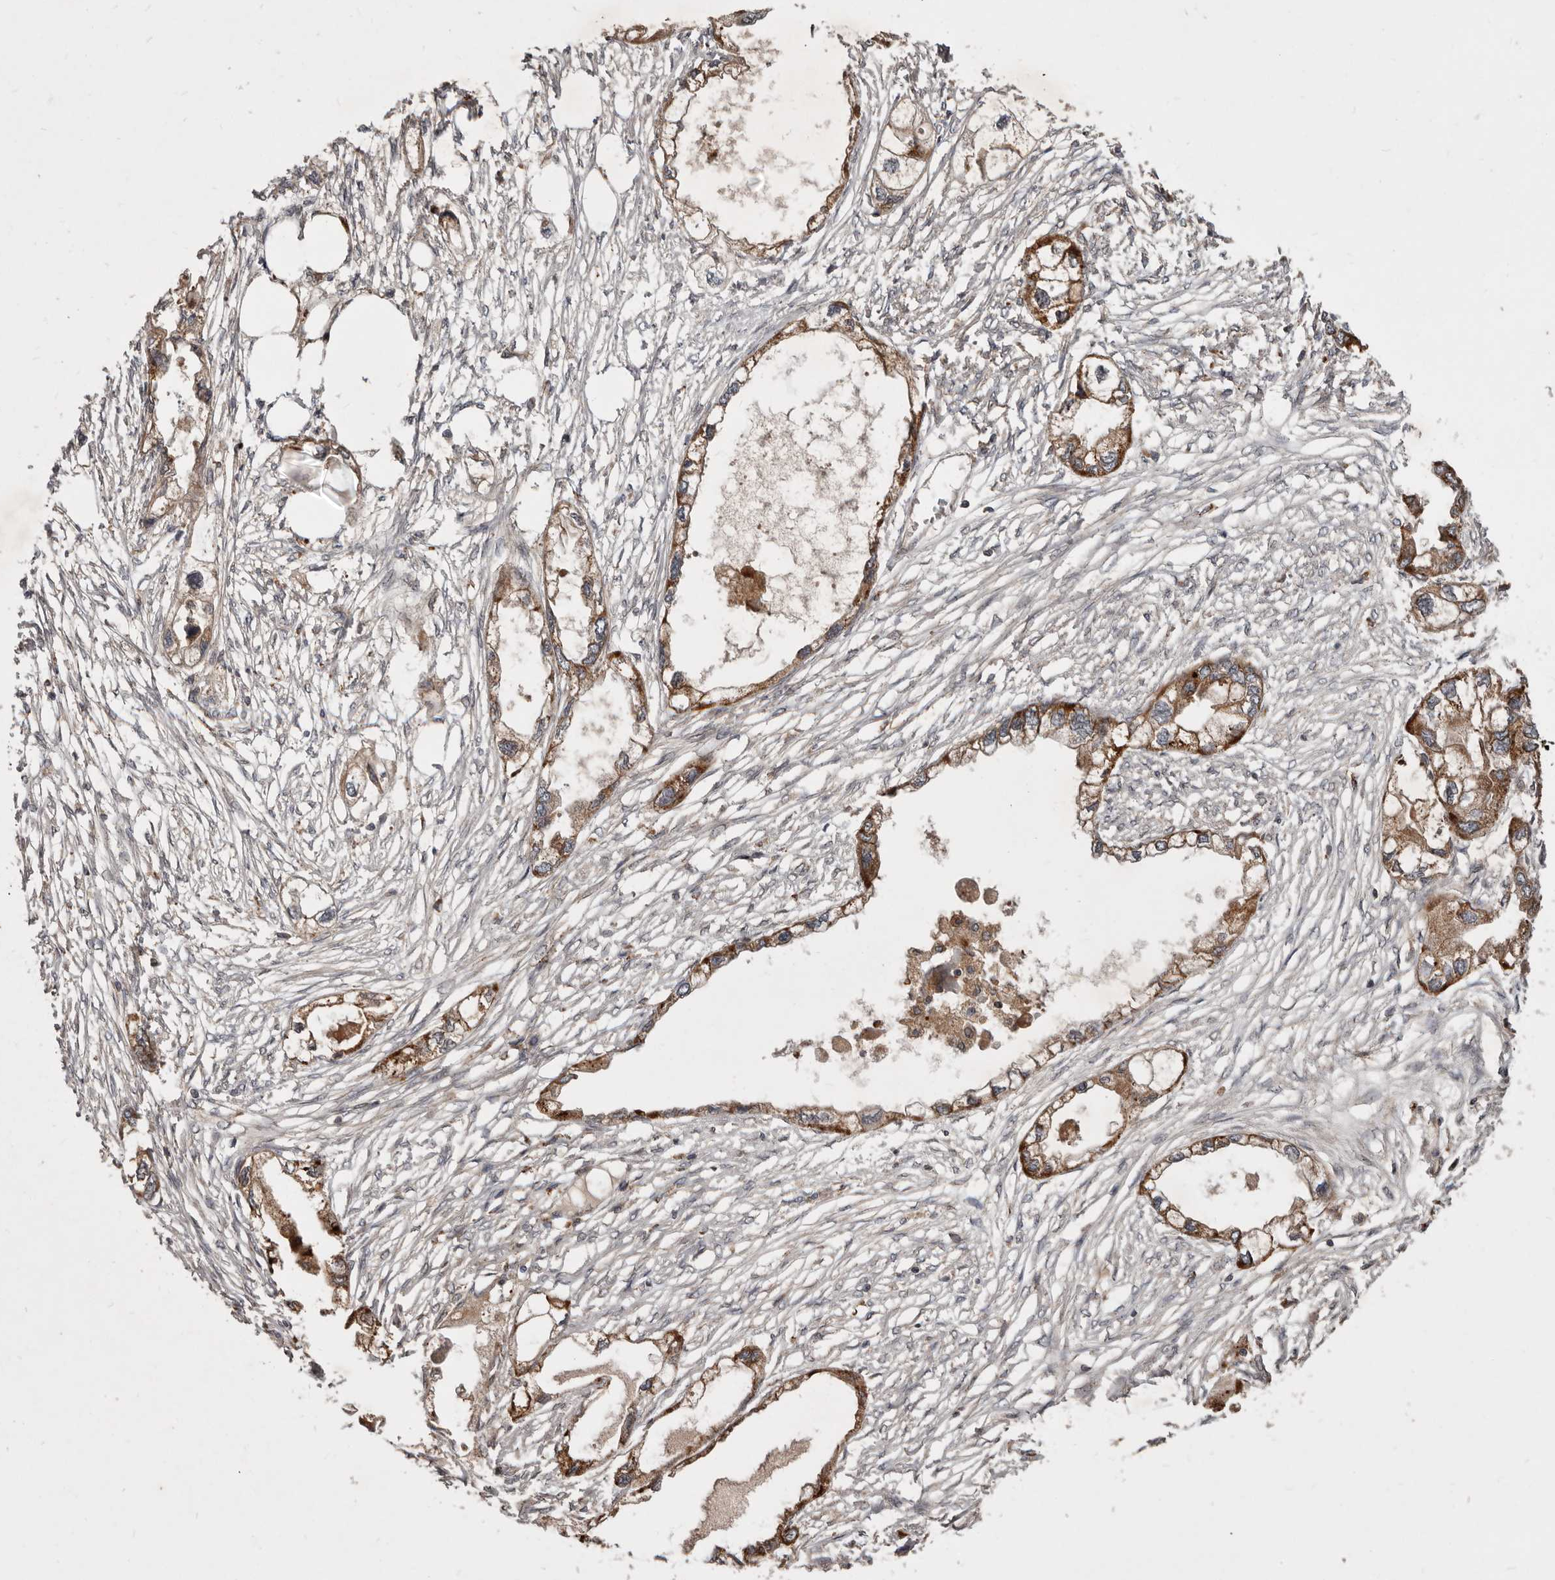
{"staining": {"intensity": "moderate", "quantity": ">75%", "location": "cytoplasmic/membranous"}, "tissue": "endometrial cancer", "cell_type": "Tumor cells", "image_type": "cancer", "snomed": [{"axis": "morphology", "description": "Adenocarcinoma, NOS"}, {"axis": "morphology", "description": "Adenocarcinoma, metastatic, NOS"}, {"axis": "topography", "description": "Adipose tissue"}, {"axis": "topography", "description": "Endometrium"}], "caption": "Tumor cells display moderate cytoplasmic/membranous staining in about >75% of cells in endometrial cancer (metastatic adenocarcinoma). (brown staining indicates protein expression, while blue staining denotes nuclei).", "gene": "STK36", "patient": {"sex": "female", "age": 67}}